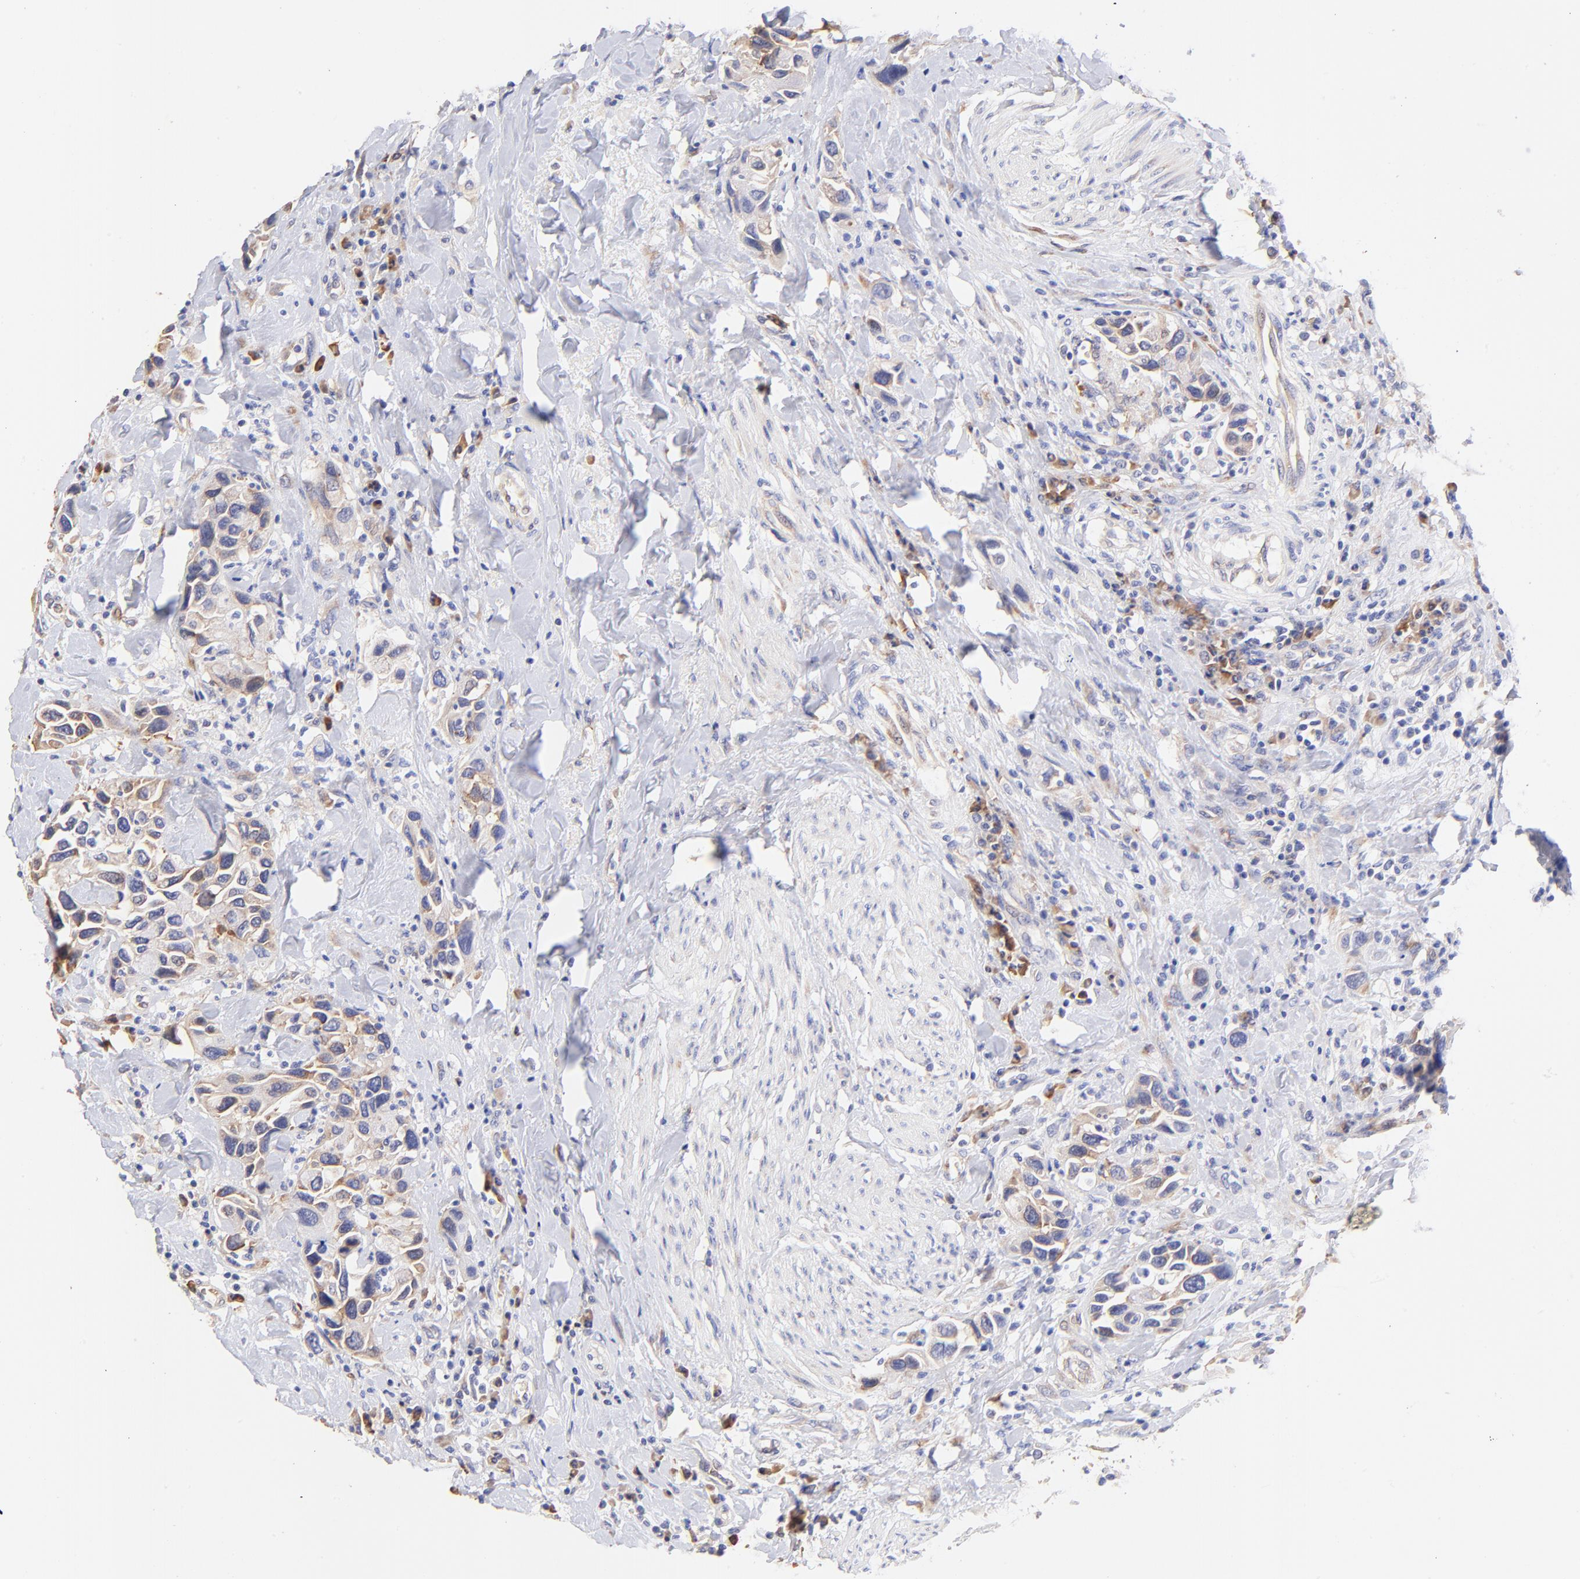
{"staining": {"intensity": "moderate", "quantity": "25%-75%", "location": "cytoplasmic/membranous"}, "tissue": "urothelial cancer", "cell_type": "Tumor cells", "image_type": "cancer", "snomed": [{"axis": "morphology", "description": "Urothelial carcinoma, High grade"}, {"axis": "topography", "description": "Urinary bladder"}], "caption": "There is medium levels of moderate cytoplasmic/membranous staining in tumor cells of urothelial carcinoma (high-grade), as demonstrated by immunohistochemical staining (brown color).", "gene": "RPL30", "patient": {"sex": "male", "age": 66}}